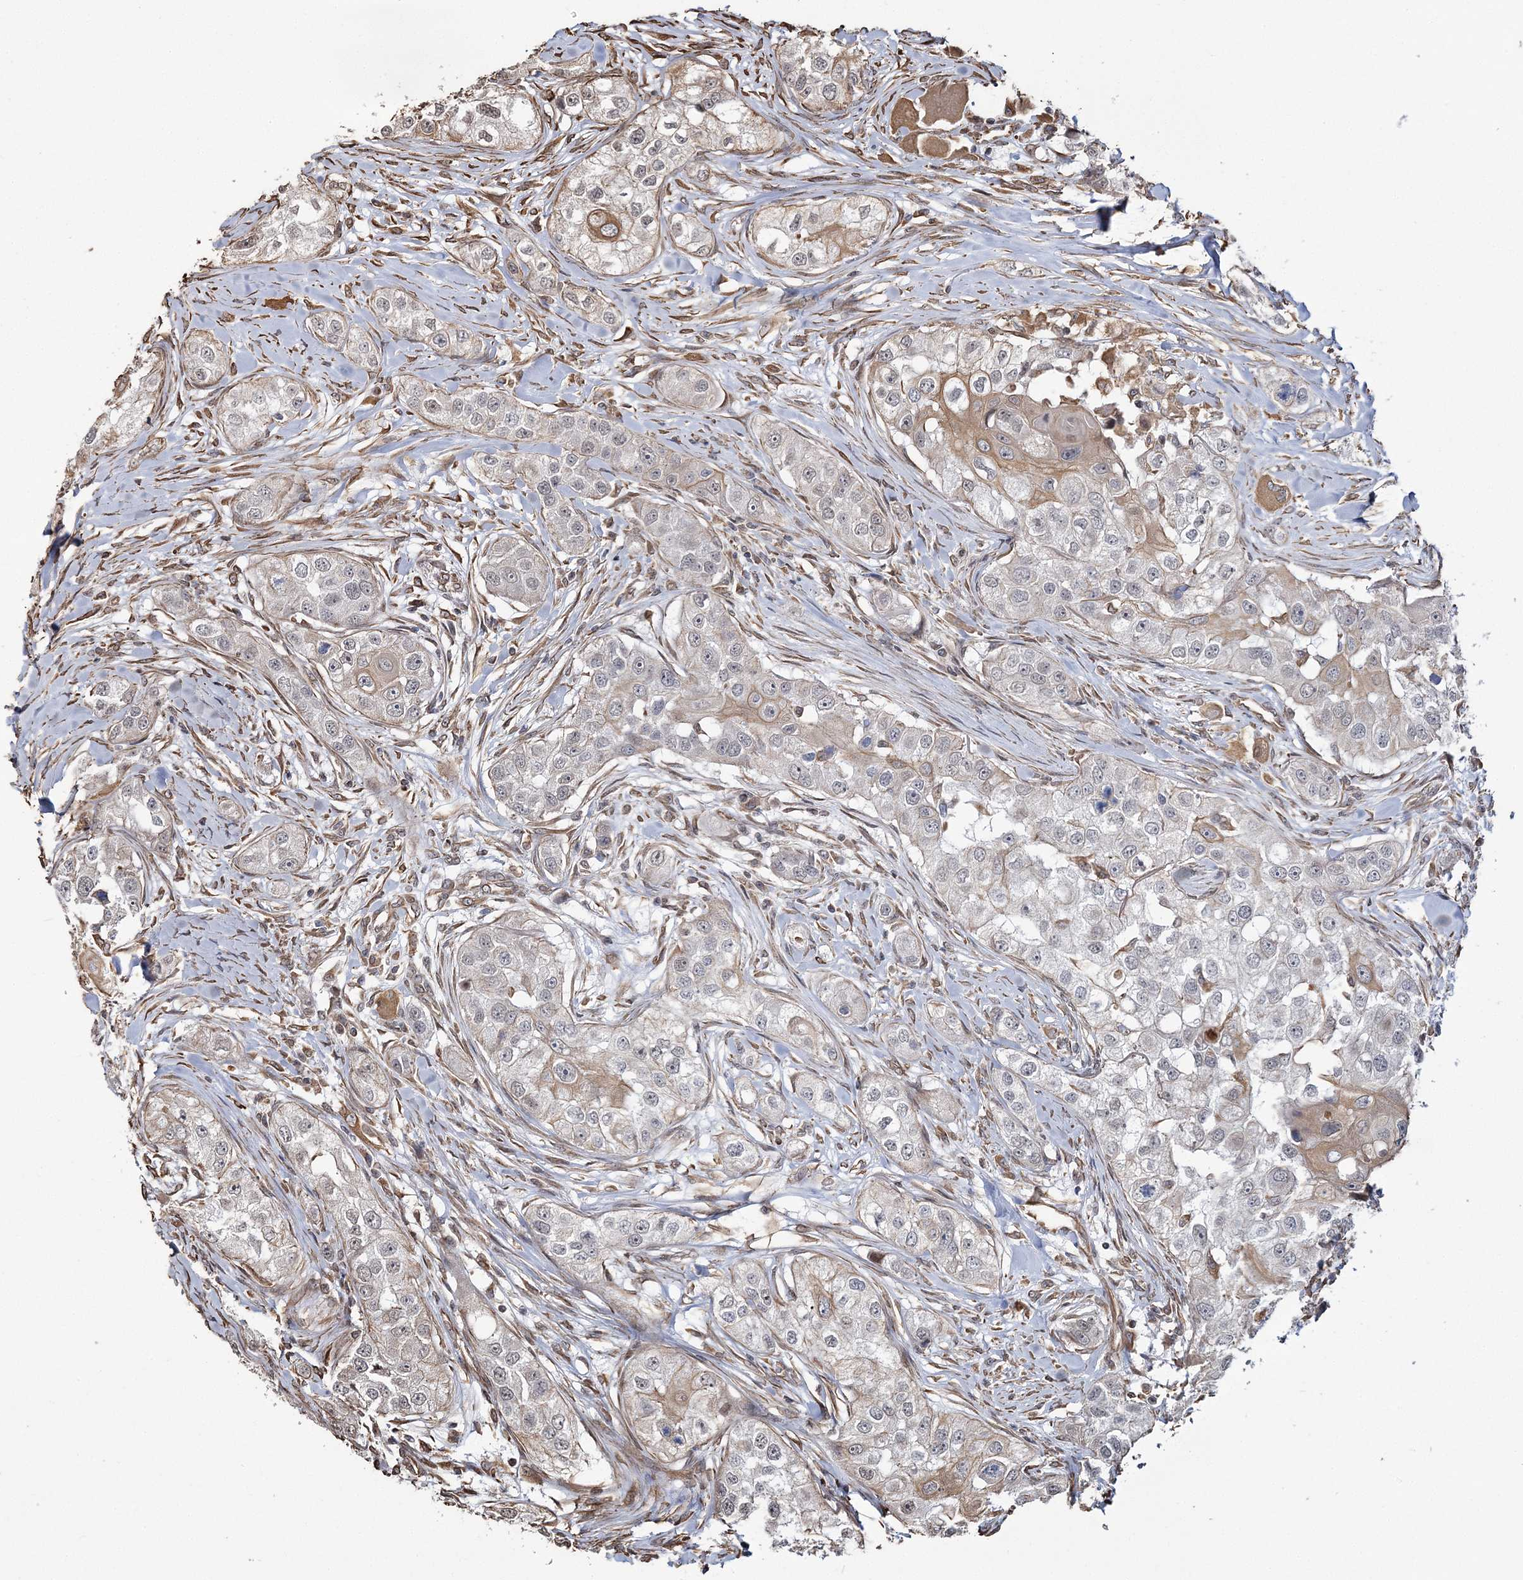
{"staining": {"intensity": "weak", "quantity": "<25%", "location": "cytoplasmic/membranous"}, "tissue": "head and neck cancer", "cell_type": "Tumor cells", "image_type": "cancer", "snomed": [{"axis": "morphology", "description": "Normal tissue, NOS"}, {"axis": "morphology", "description": "Squamous cell carcinoma, NOS"}, {"axis": "topography", "description": "Skeletal muscle"}, {"axis": "topography", "description": "Head-Neck"}], "caption": "A high-resolution micrograph shows IHC staining of head and neck cancer (squamous cell carcinoma), which exhibits no significant positivity in tumor cells.", "gene": "ATP11B", "patient": {"sex": "male", "age": 51}}